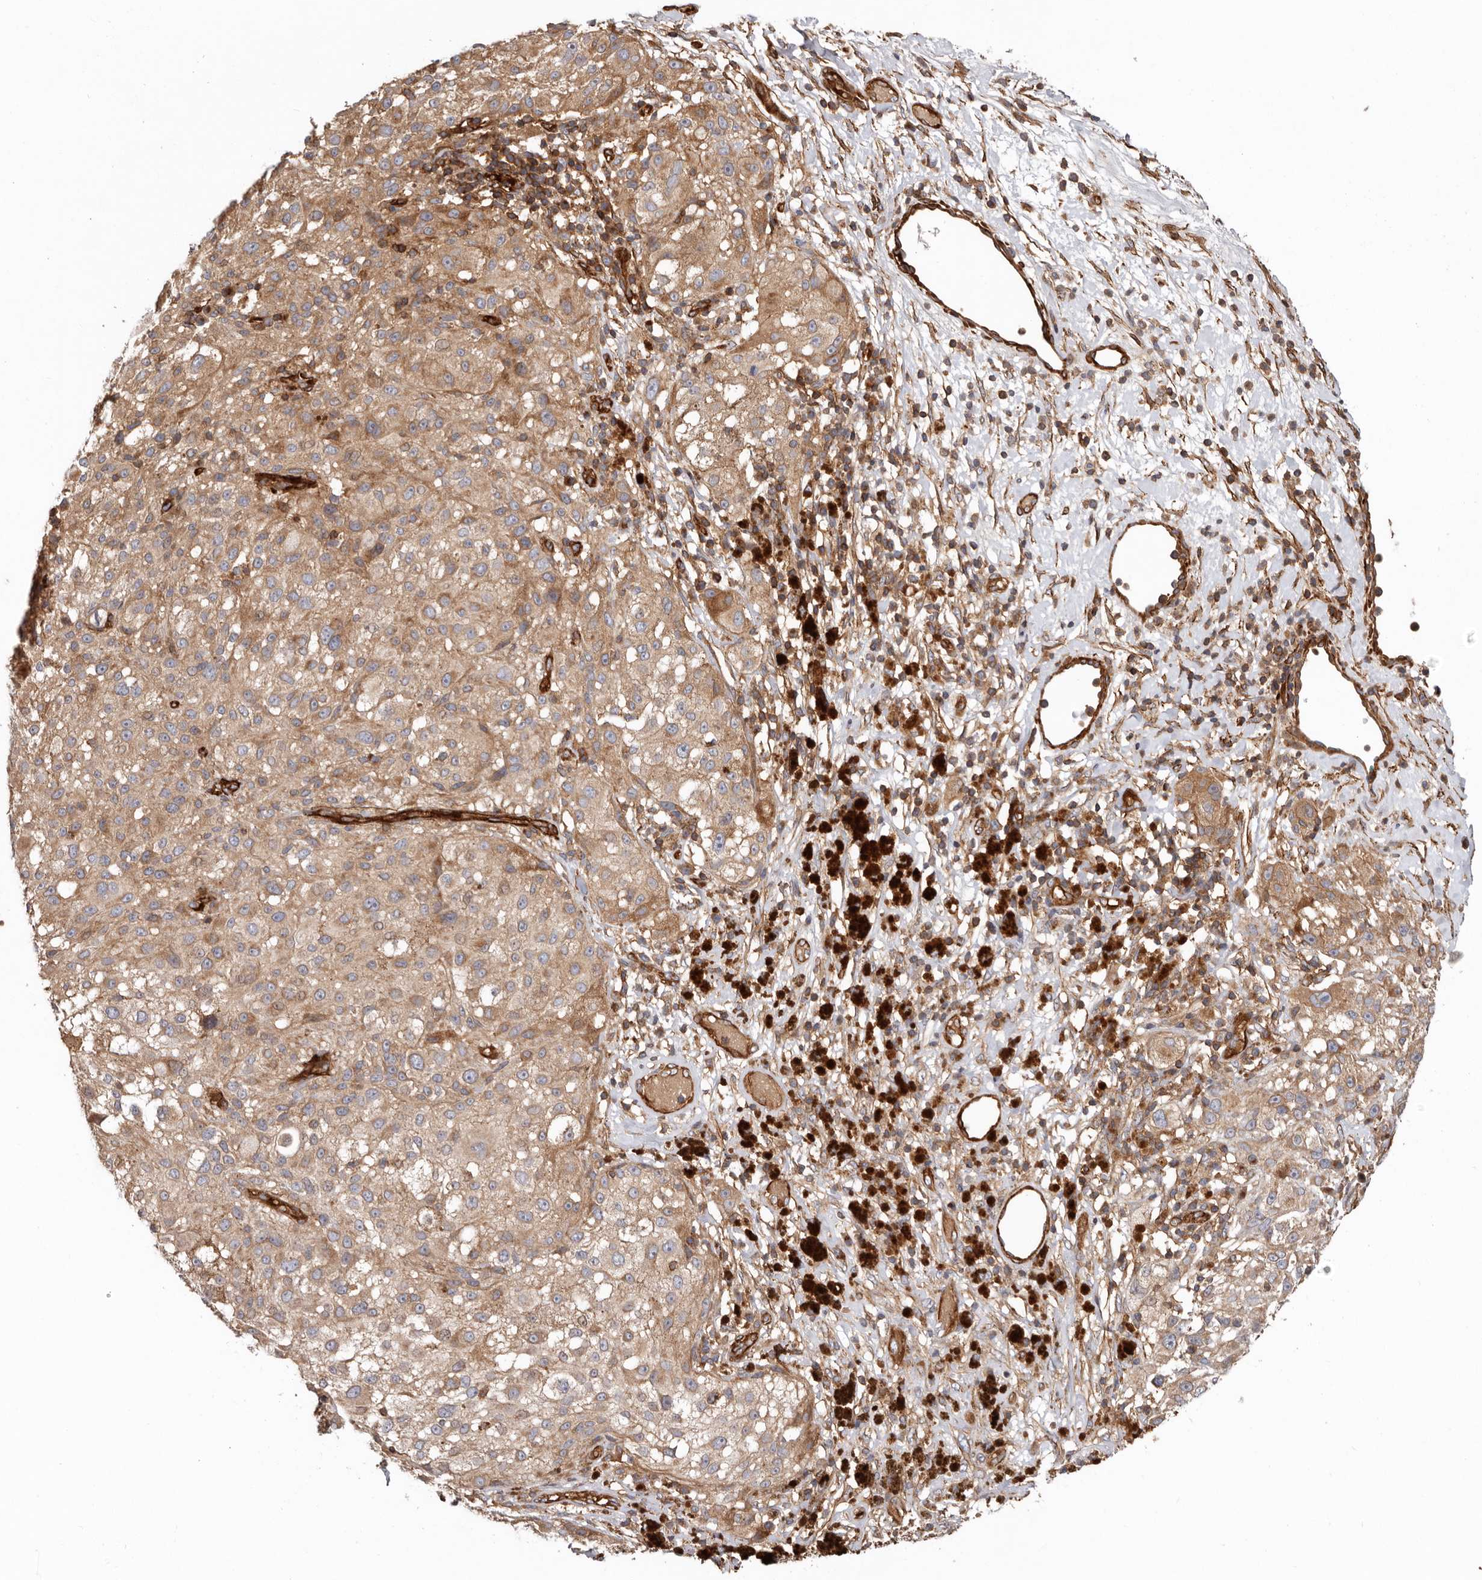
{"staining": {"intensity": "moderate", "quantity": ">75%", "location": "cytoplasmic/membranous"}, "tissue": "melanoma", "cell_type": "Tumor cells", "image_type": "cancer", "snomed": [{"axis": "morphology", "description": "Necrosis, NOS"}, {"axis": "morphology", "description": "Malignant melanoma, NOS"}, {"axis": "topography", "description": "Skin"}], "caption": "High-power microscopy captured an immunohistochemistry histopathology image of malignant melanoma, revealing moderate cytoplasmic/membranous expression in approximately >75% of tumor cells.", "gene": "TMC7", "patient": {"sex": "female", "age": 87}}